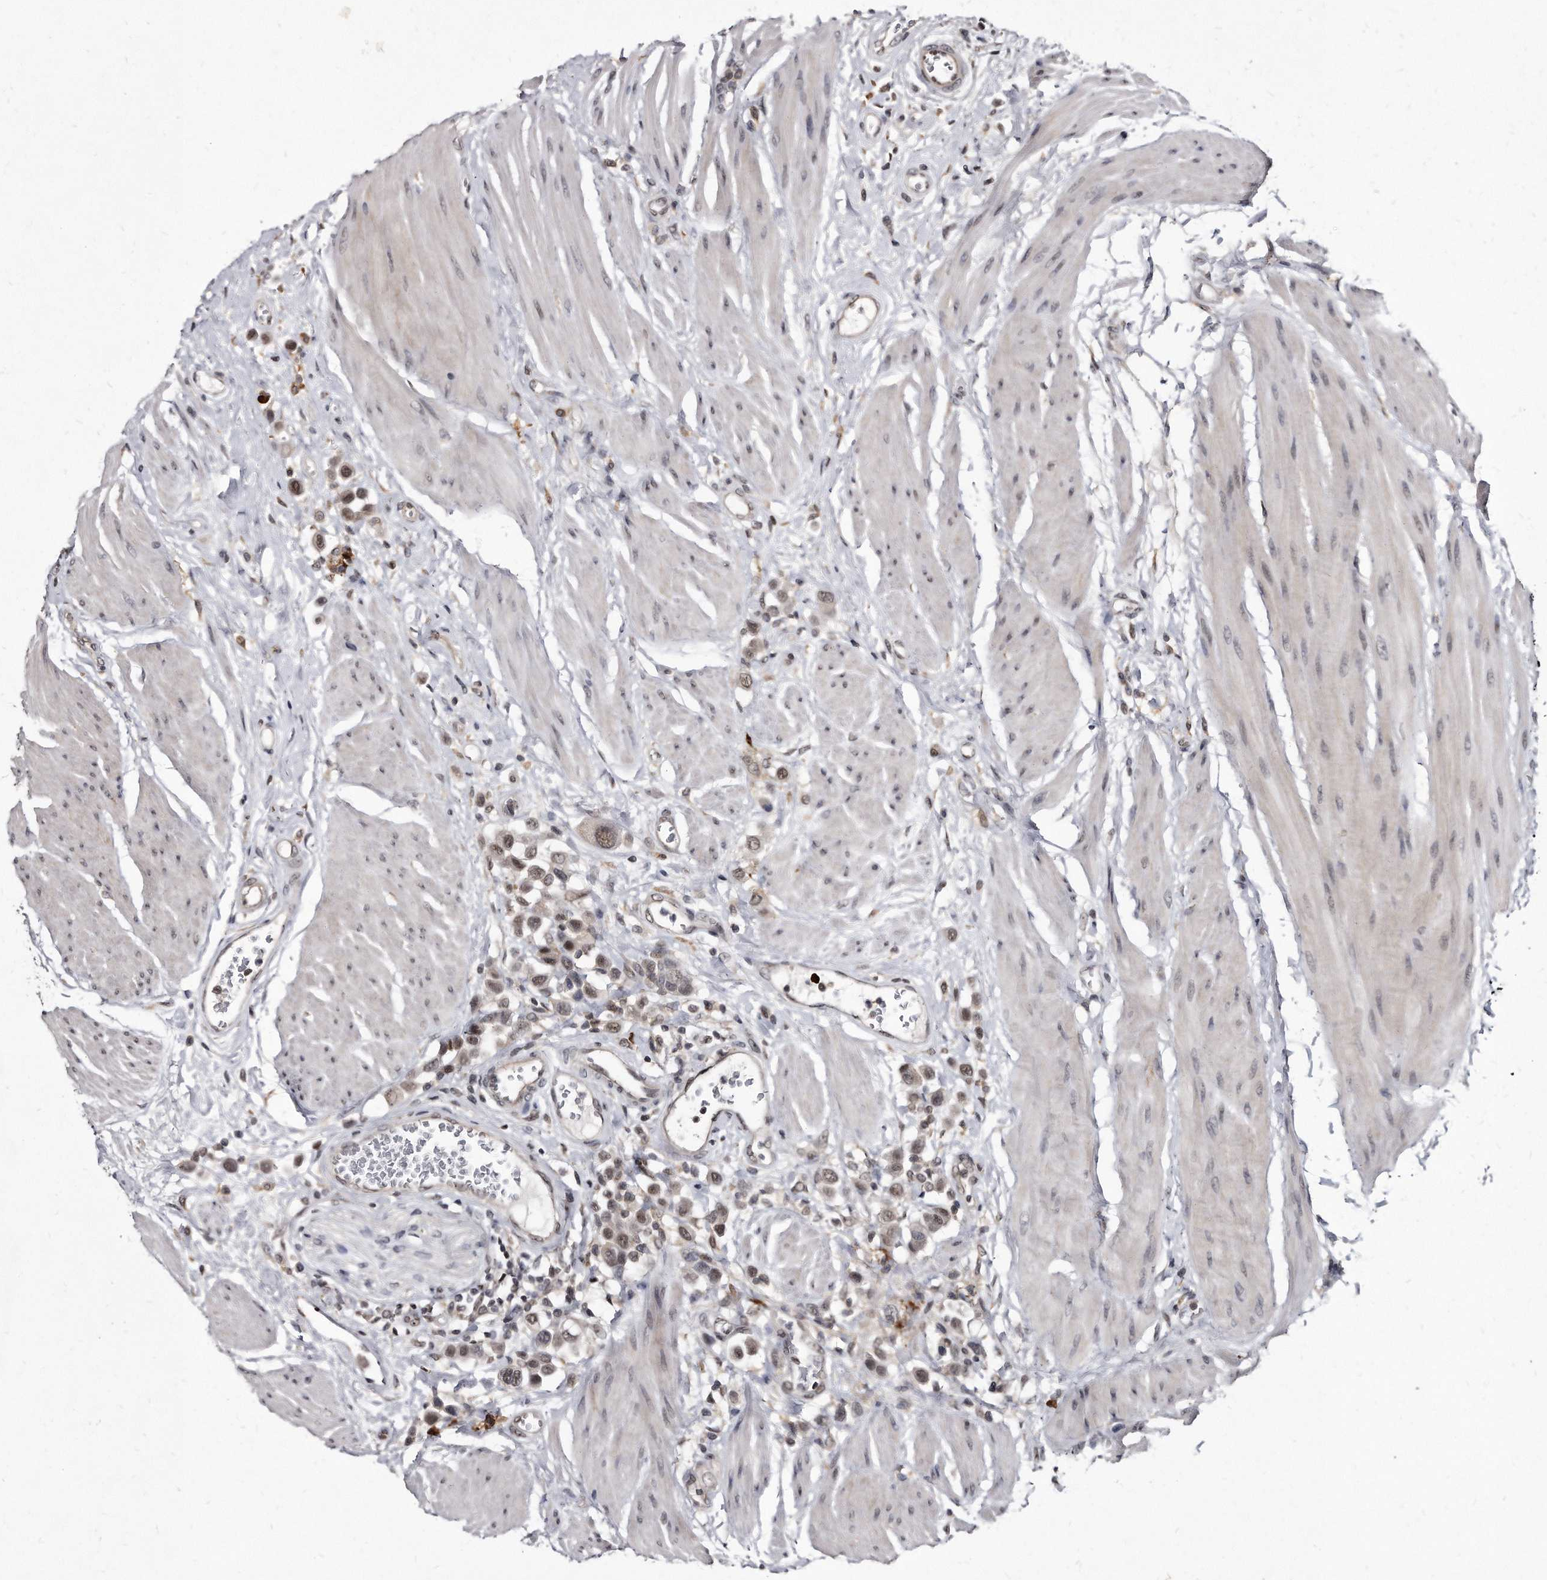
{"staining": {"intensity": "moderate", "quantity": ">75%", "location": "nuclear"}, "tissue": "urothelial cancer", "cell_type": "Tumor cells", "image_type": "cancer", "snomed": [{"axis": "morphology", "description": "Urothelial carcinoma, High grade"}, {"axis": "topography", "description": "Urinary bladder"}], "caption": "Immunohistochemistry (IHC) micrograph of neoplastic tissue: urothelial cancer stained using immunohistochemistry (IHC) displays medium levels of moderate protein expression localized specifically in the nuclear of tumor cells, appearing as a nuclear brown color.", "gene": "KLHDC3", "patient": {"sex": "male", "age": 50}}